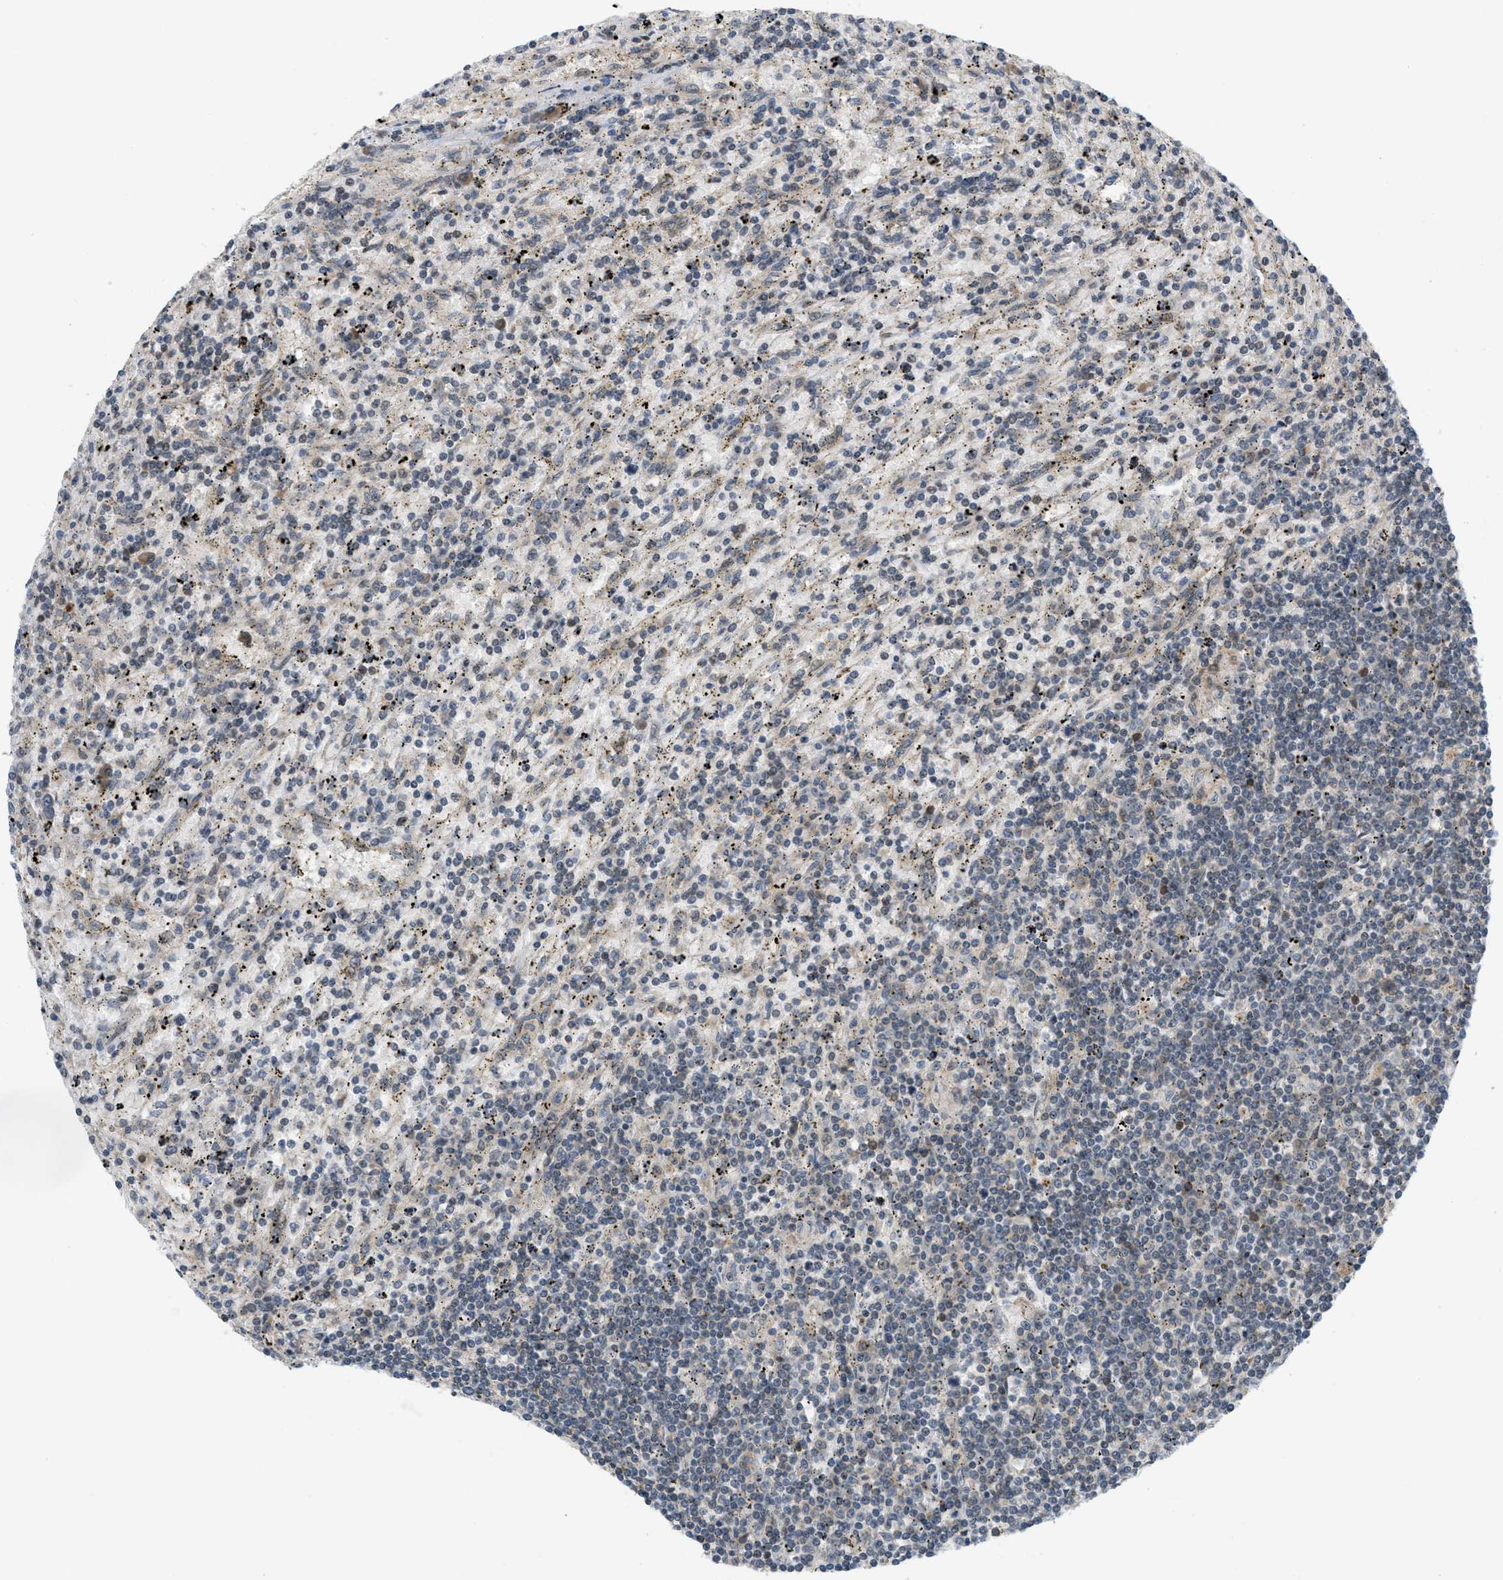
{"staining": {"intensity": "weak", "quantity": "<25%", "location": "cytoplasmic/membranous"}, "tissue": "lymphoma", "cell_type": "Tumor cells", "image_type": "cancer", "snomed": [{"axis": "morphology", "description": "Malignant lymphoma, non-Hodgkin's type, Low grade"}, {"axis": "topography", "description": "Spleen"}], "caption": "Immunohistochemical staining of lymphoma displays no significant positivity in tumor cells.", "gene": "PRKD1", "patient": {"sex": "male", "age": 76}}